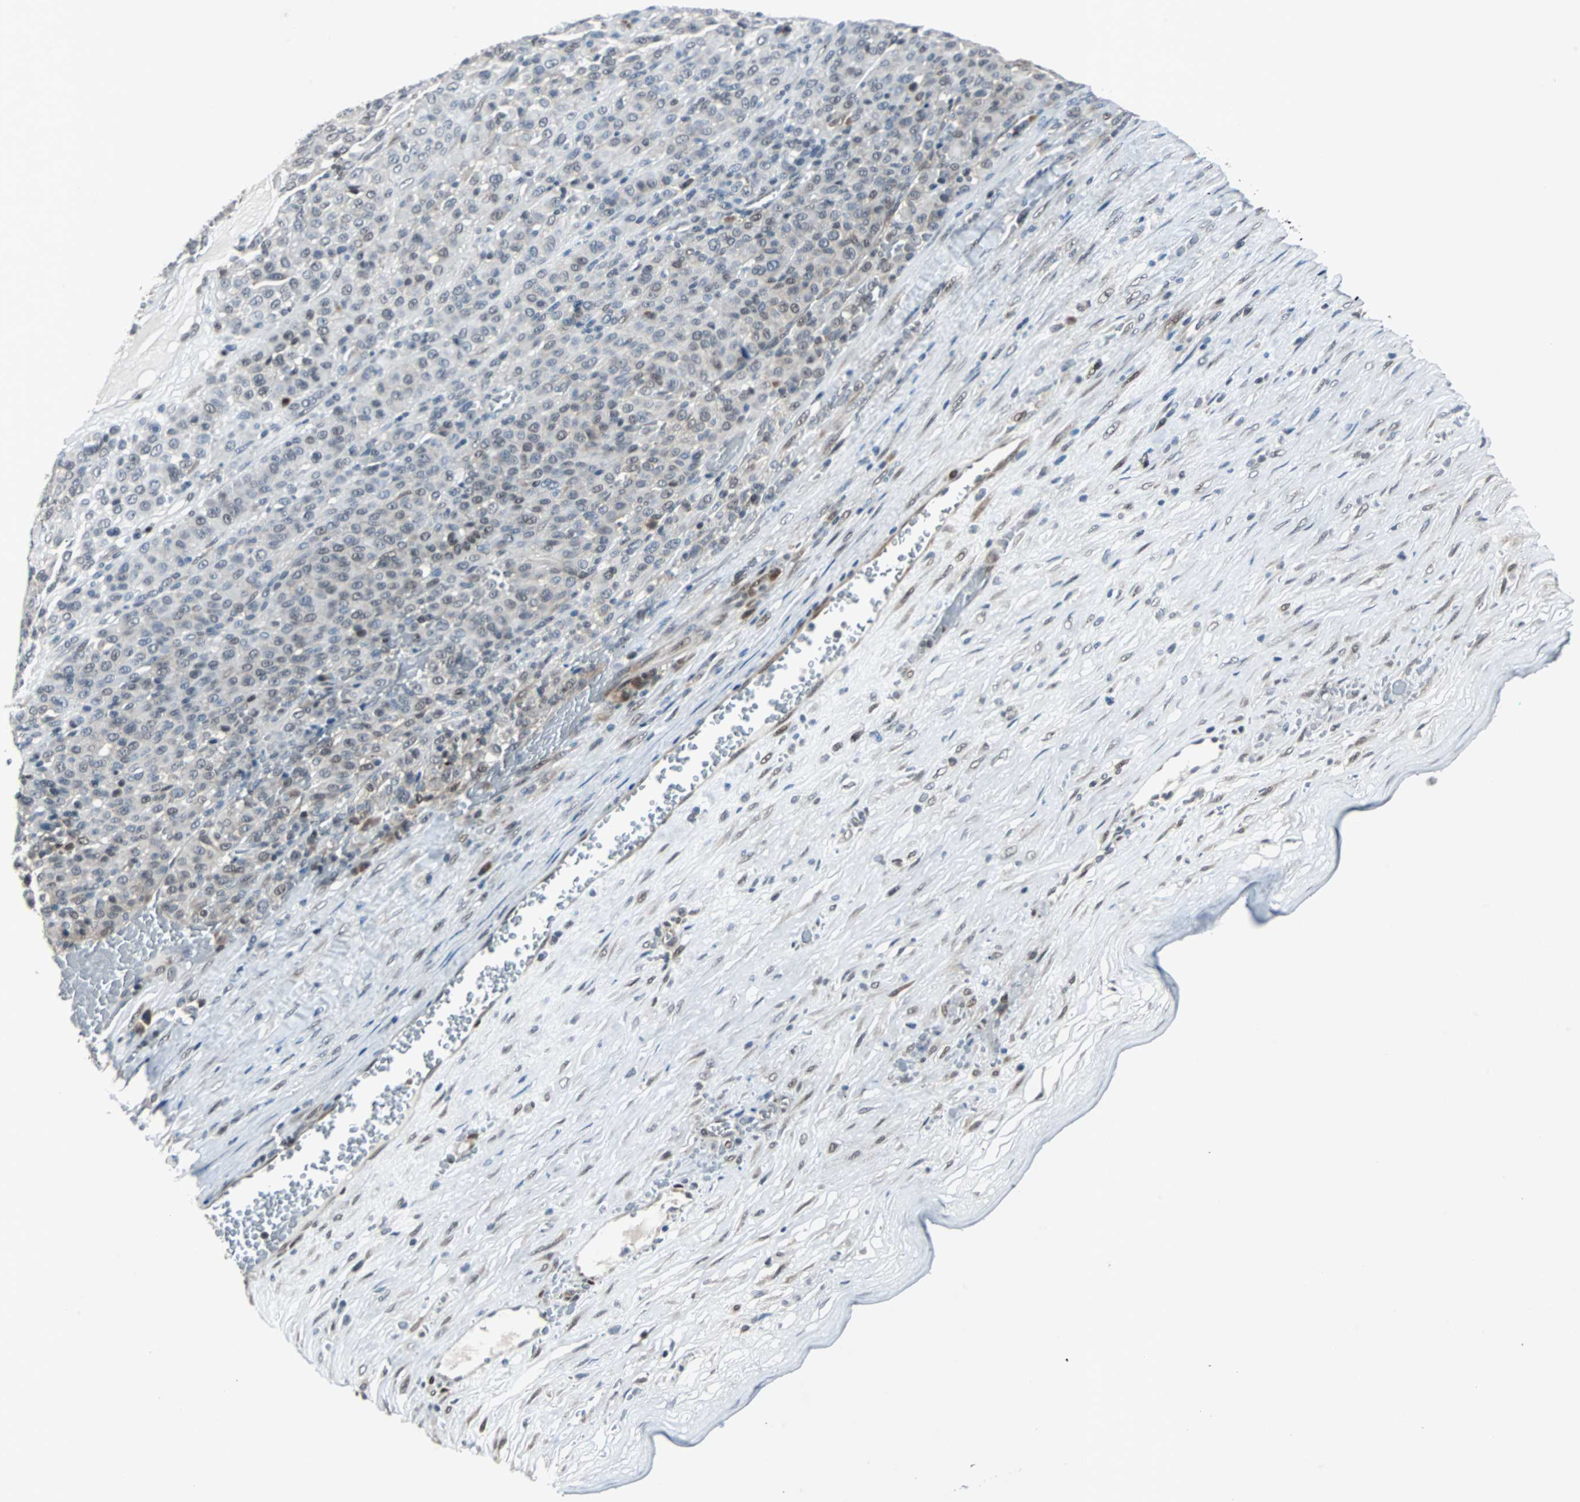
{"staining": {"intensity": "weak", "quantity": "<25%", "location": "cytoplasmic/membranous"}, "tissue": "melanoma", "cell_type": "Tumor cells", "image_type": "cancer", "snomed": [{"axis": "morphology", "description": "Malignant melanoma, Metastatic site"}, {"axis": "topography", "description": "Pancreas"}], "caption": "IHC of melanoma reveals no positivity in tumor cells.", "gene": "ZHX2", "patient": {"sex": "female", "age": 30}}